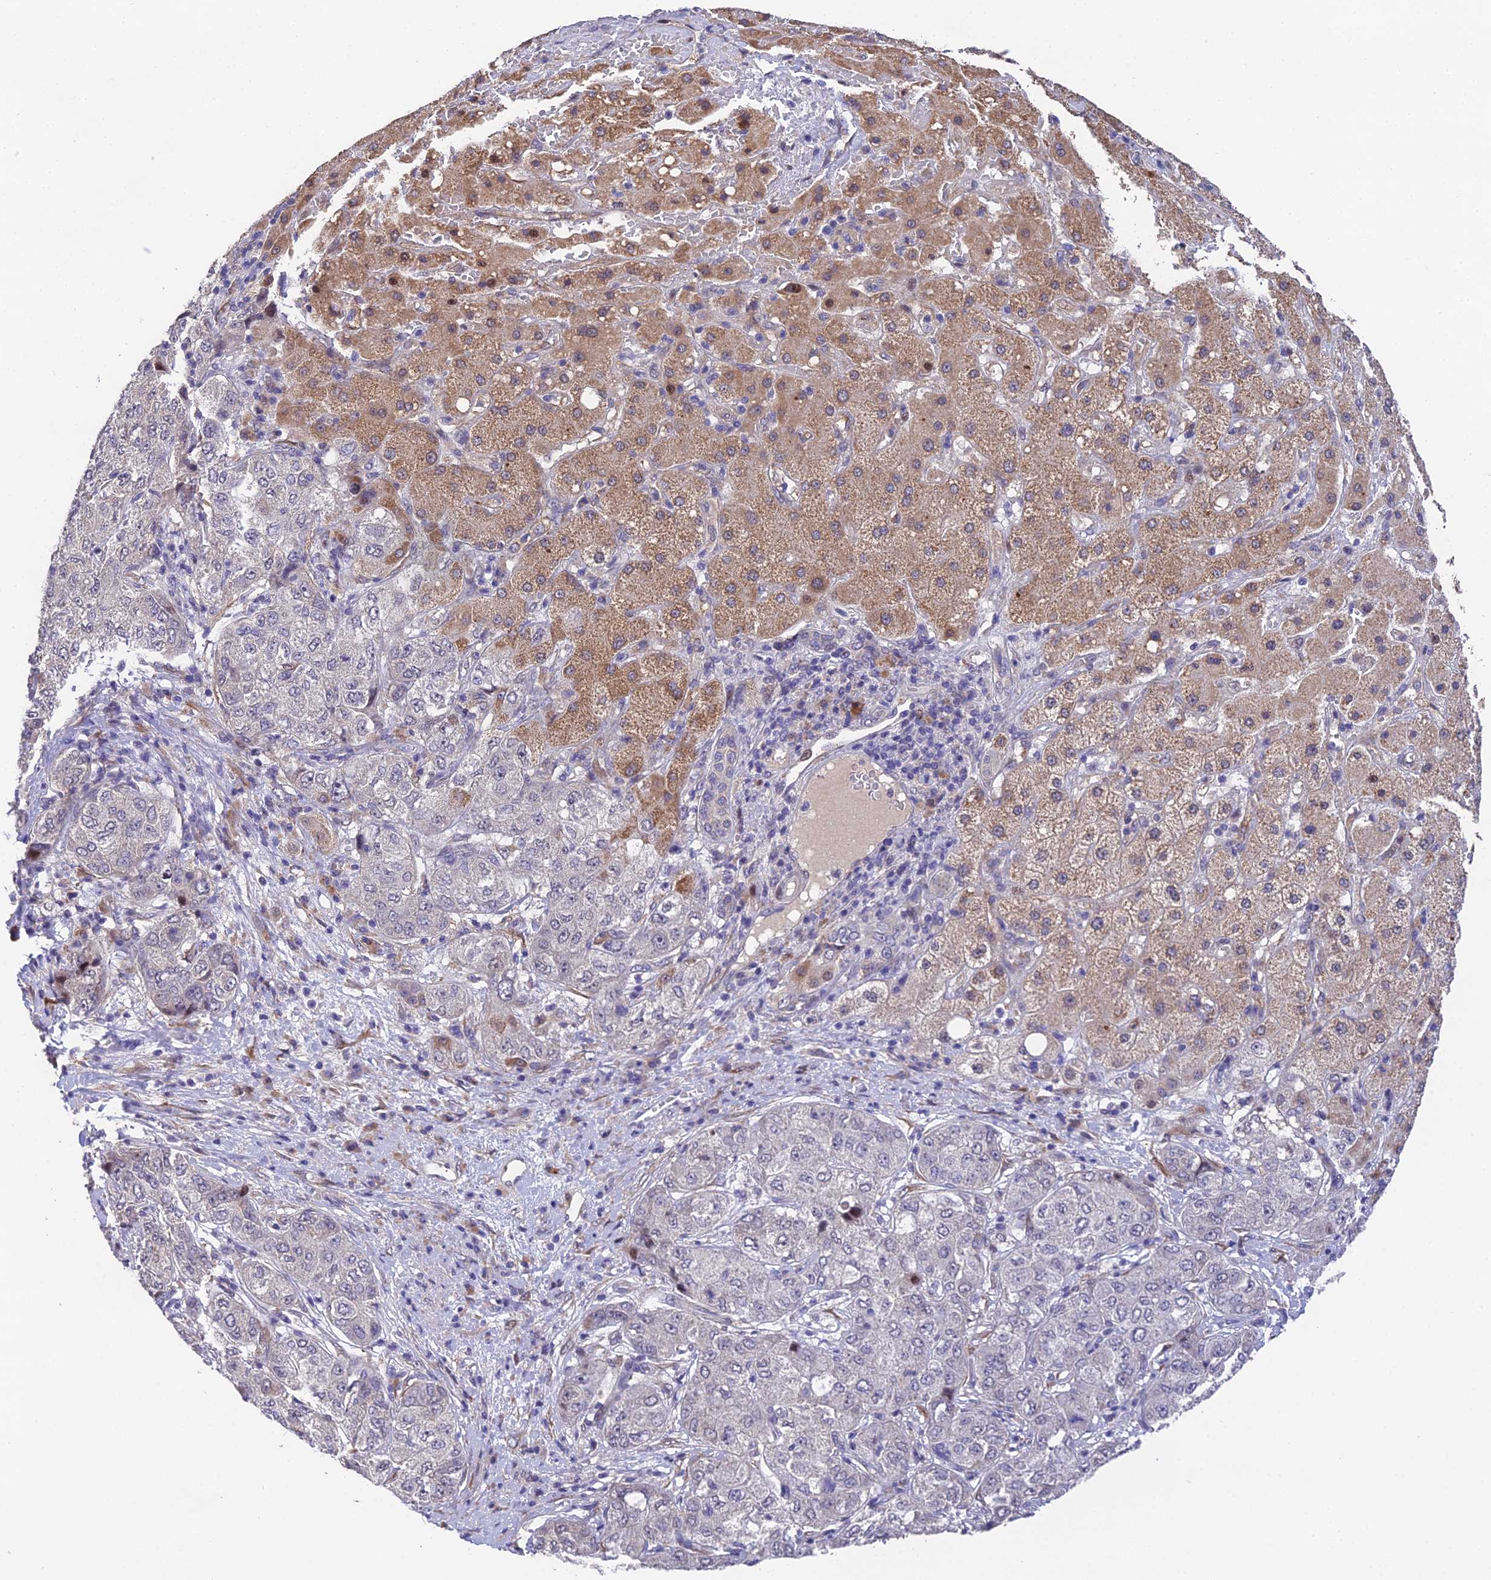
{"staining": {"intensity": "weak", "quantity": "25%-75%", "location": "cytoplasmic/membranous"}, "tissue": "liver cancer", "cell_type": "Tumor cells", "image_type": "cancer", "snomed": [{"axis": "morphology", "description": "Carcinoma, Hepatocellular, NOS"}, {"axis": "topography", "description": "Liver"}], "caption": "Immunohistochemistry of hepatocellular carcinoma (liver) demonstrates low levels of weak cytoplasmic/membranous expression in approximately 25%-75% of tumor cells. Ihc stains the protein of interest in brown and the nuclei are stained blue.", "gene": "PUS10", "patient": {"sex": "male", "age": 80}}